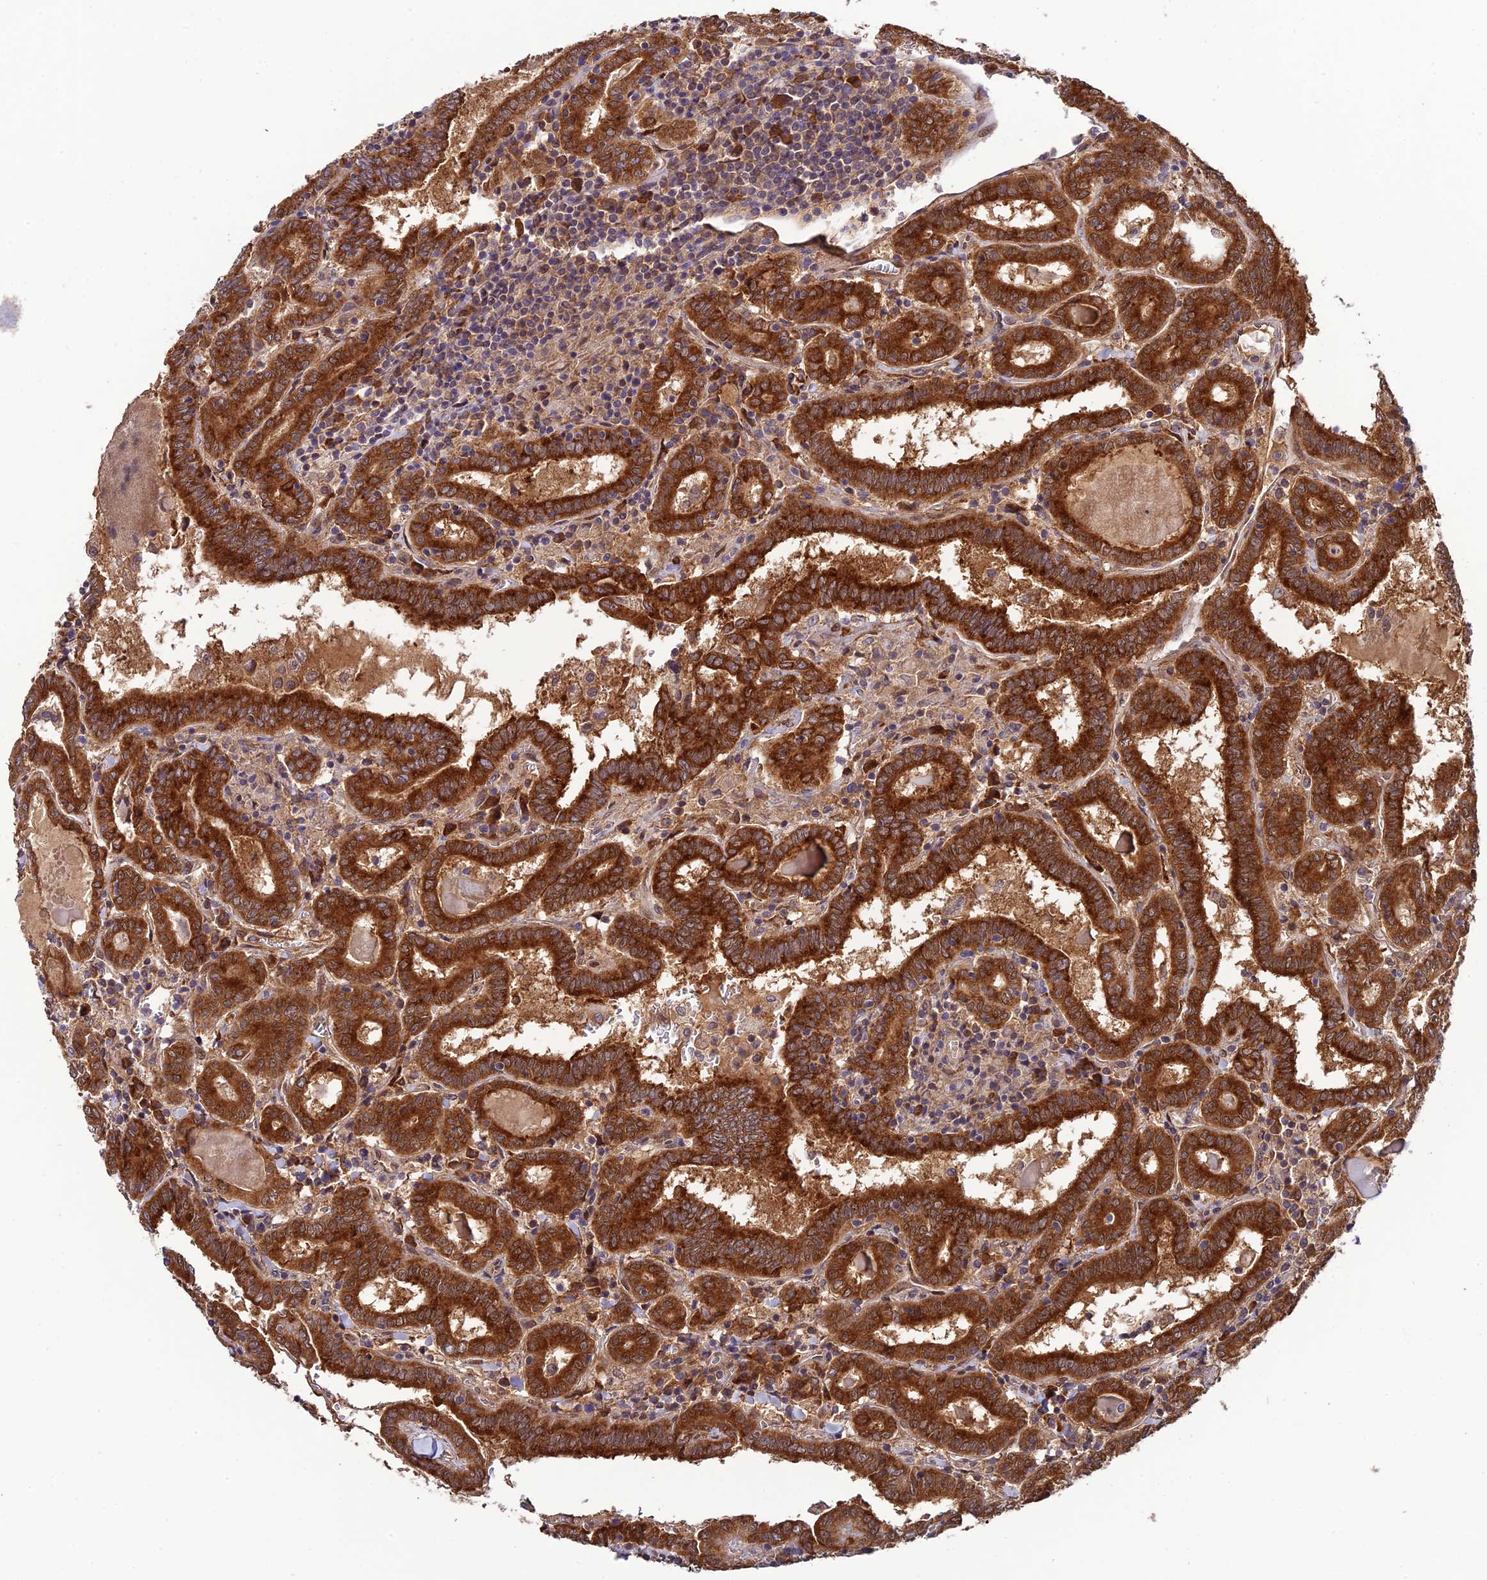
{"staining": {"intensity": "strong", "quantity": ">75%", "location": "cytoplasmic/membranous"}, "tissue": "thyroid cancer", "cell_type": "Tumor cells", "image_type": "cancer", "snomed": [{"axis": "morphology", "description": "Papillary adenocarcinoma, NOS"}, {"axis": "topography", "description": "Thyroid gland"}], "caption": "IHC photomicrograph of neoplastic tissue: human thyroid cancer stained using IHC exhibits high levels of strong protein expression localized specifically in the cytoplasmic/membranous of tumor cells, appearing as a cytoplasmic/membranous brown color.", "gene": "P3H3", "patient": {"sex": "female", "age": 72}}